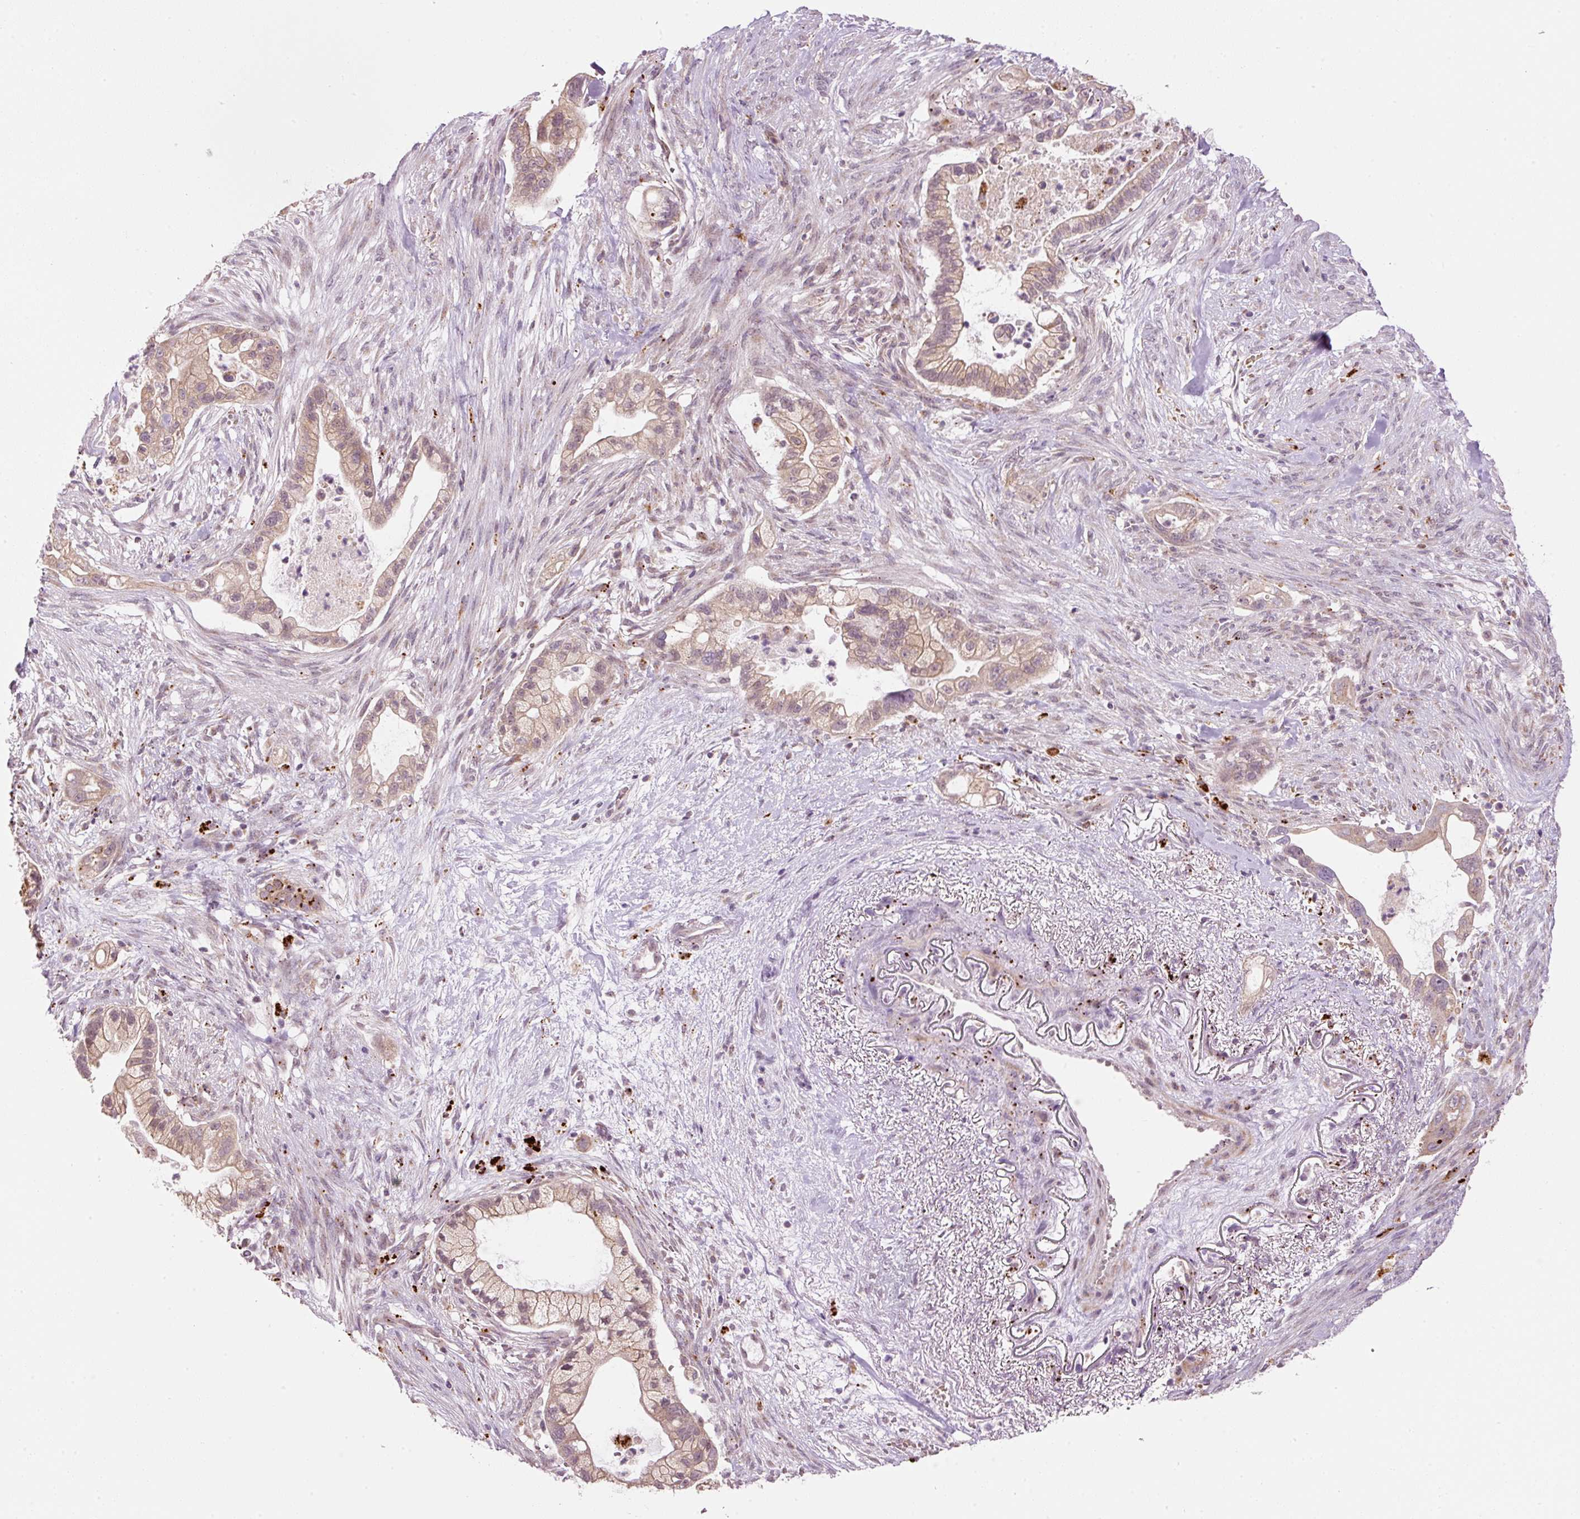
{"staining": {"intensity": "weak", "quantity": ">75%", "location": "cytoplasmic/membranous"}, "tissue": "pancreatic cancer", "cell_type": "Tumor cells", "image_type": "cancer", "snomed": [{"axis": "morphology", "description": "Adenocarcinoma, NOS"}, {"axis": "topography", "description": "Pancreas"}], "caption": "Tumor cells reveal weak cytoplasmic/membranous staining in about >75% of cells in adenocarcinoma (pancreatic).", "gene": "ZNF639", "patient": {"sex": "male", "age": 44}}